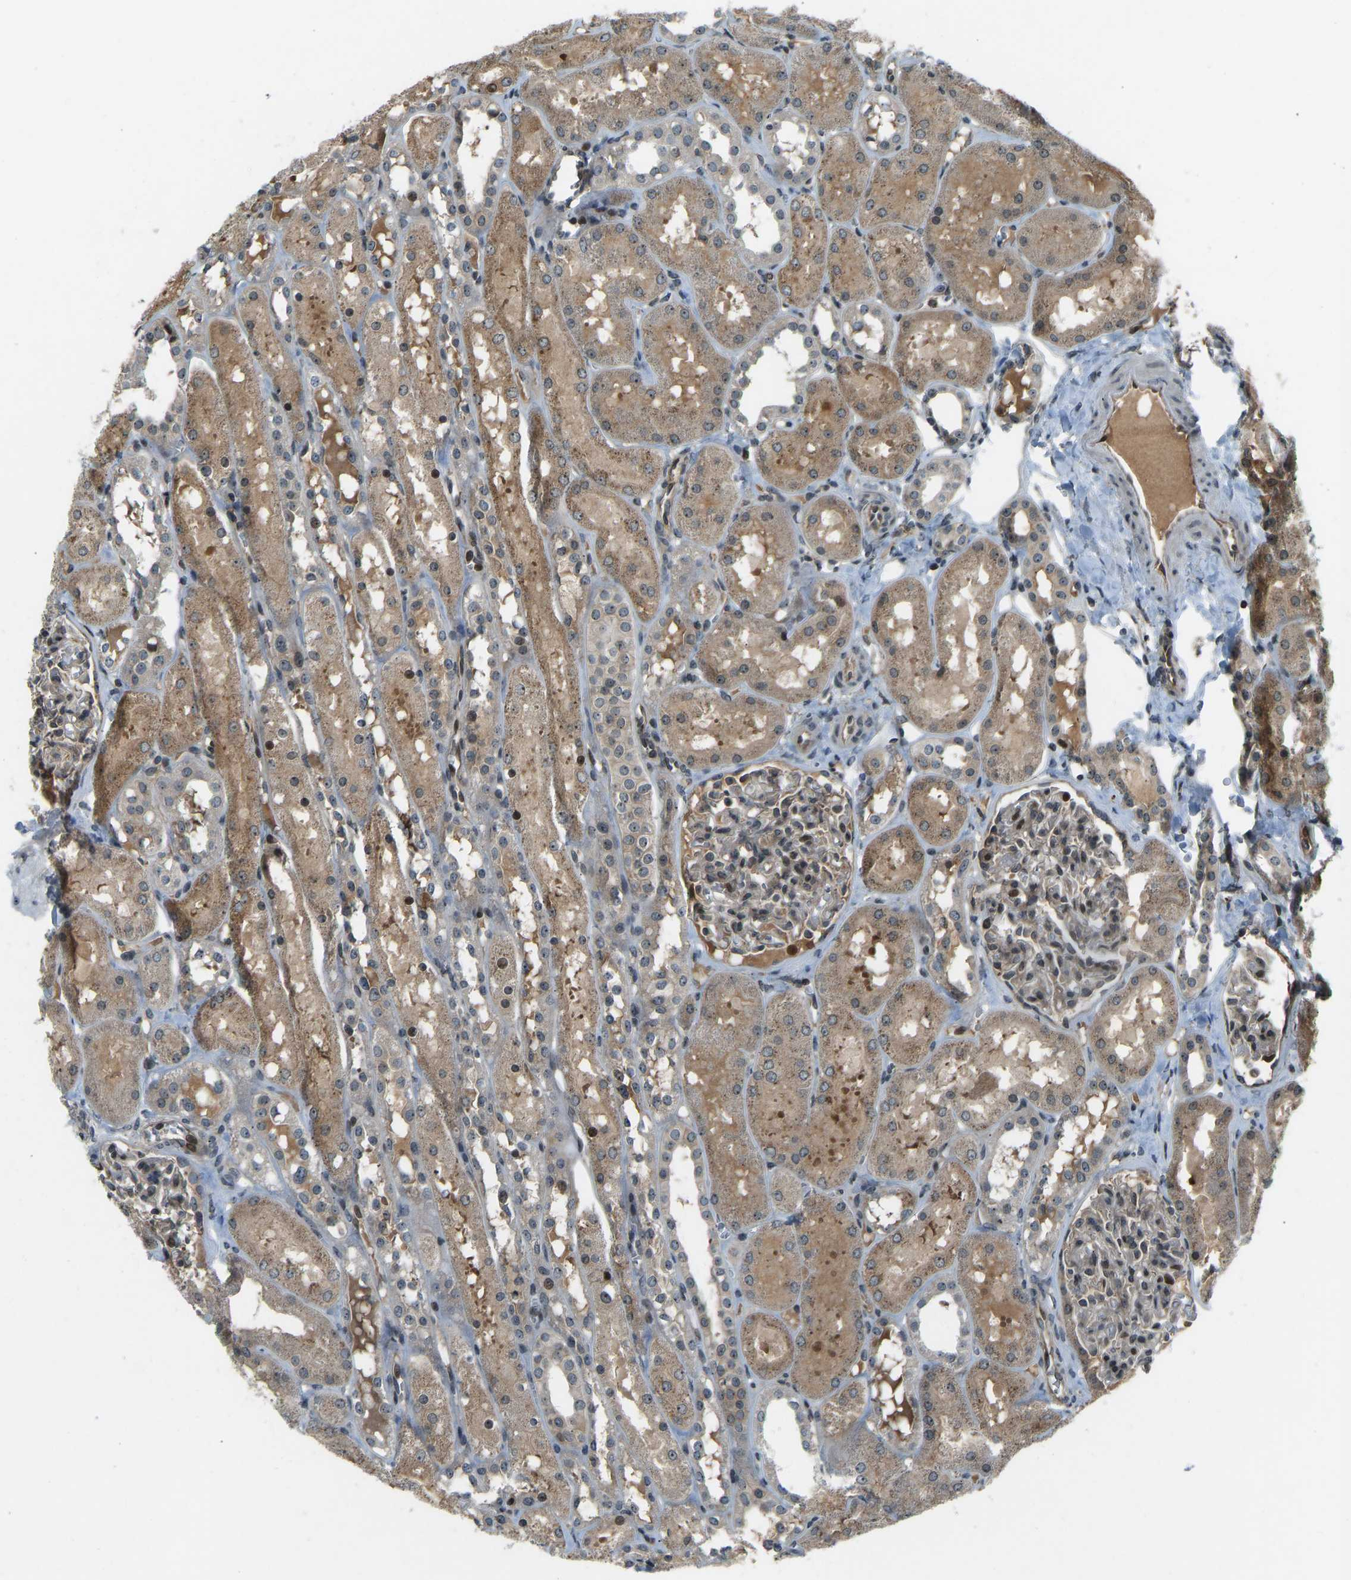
{"staining": {"intensity": "moderate", "quantity": "25%-75%", "location": "cytoplasmic/membranous,nuclear"}, "tissue": "kidney", "cell_type": "Cells in glomeruli", "image_type": "normal", "snomed": [{"axis": "morphology", "description": "Normal tissue, NOS"}, {"axis": "topography", "description": "Kidney"}, {"axis": "topography", "description": "Urinary bladder"}], "caption": "The image shows staining of normal kidney, revealing moderate cytoplasmic/membranous,nuclear protein staining (brown color) within cells in glomeruli.", "gene": "SVOPL", "patient": {"sex": "male", "age": 16}}